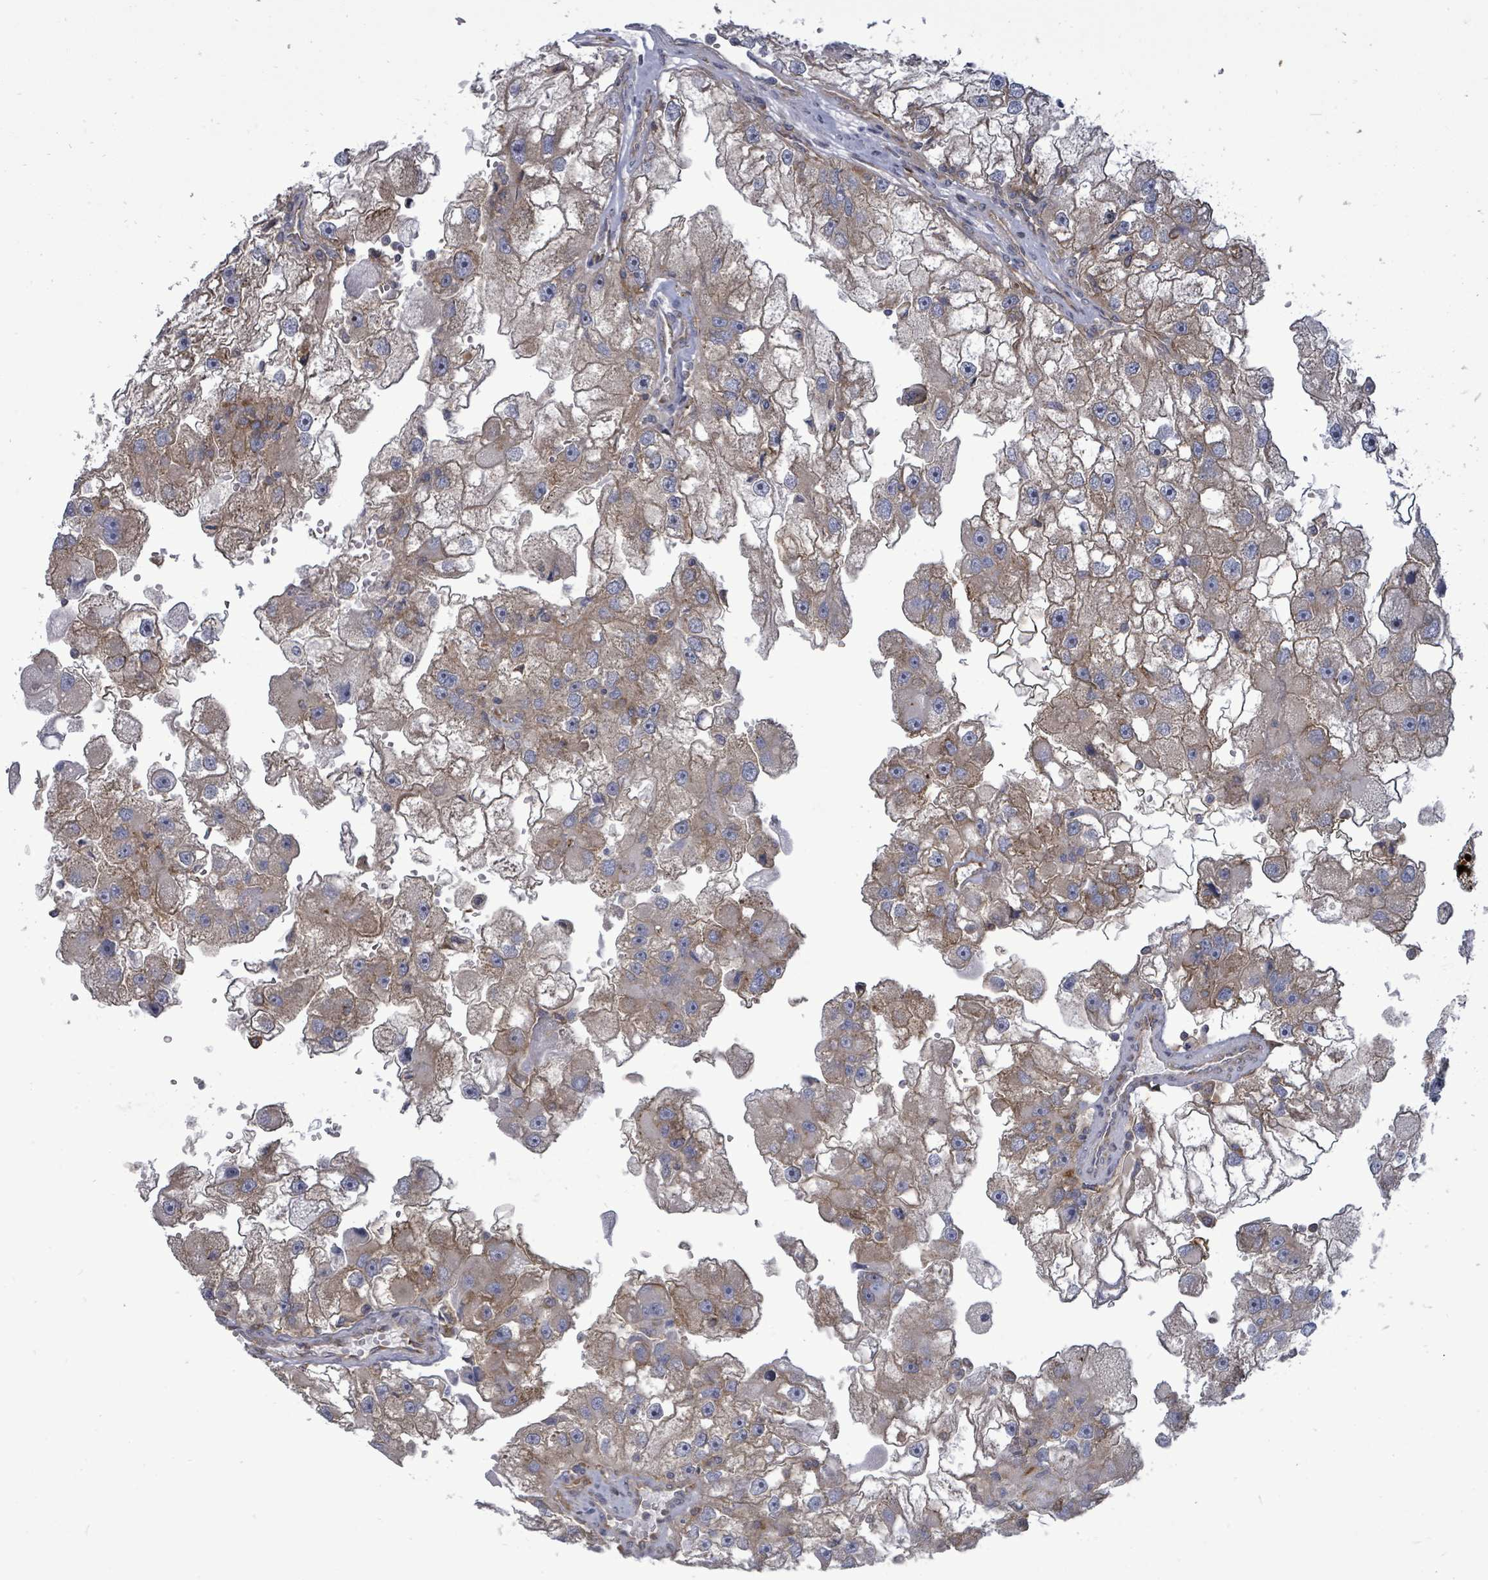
{"staining": {"intensity": "weak", "quantity": "25%-75%", "location": "cytoplasmic/membranous"}, "tissue": "renal cancer", "cell_type": "Tumor cells", "image_type": "cancer", "snomed": [{"axis": "morphology", "description": "Adenocarcinoma, NOS"}, {"axis": "topography", "description": "Kidney"}], "caption": "Adenocarcinoma (renal) stained with a protein marker displays weak staining in tumor cells.", "gene": "EIF3C", "patient": {"sex": "male", "age": 63}}